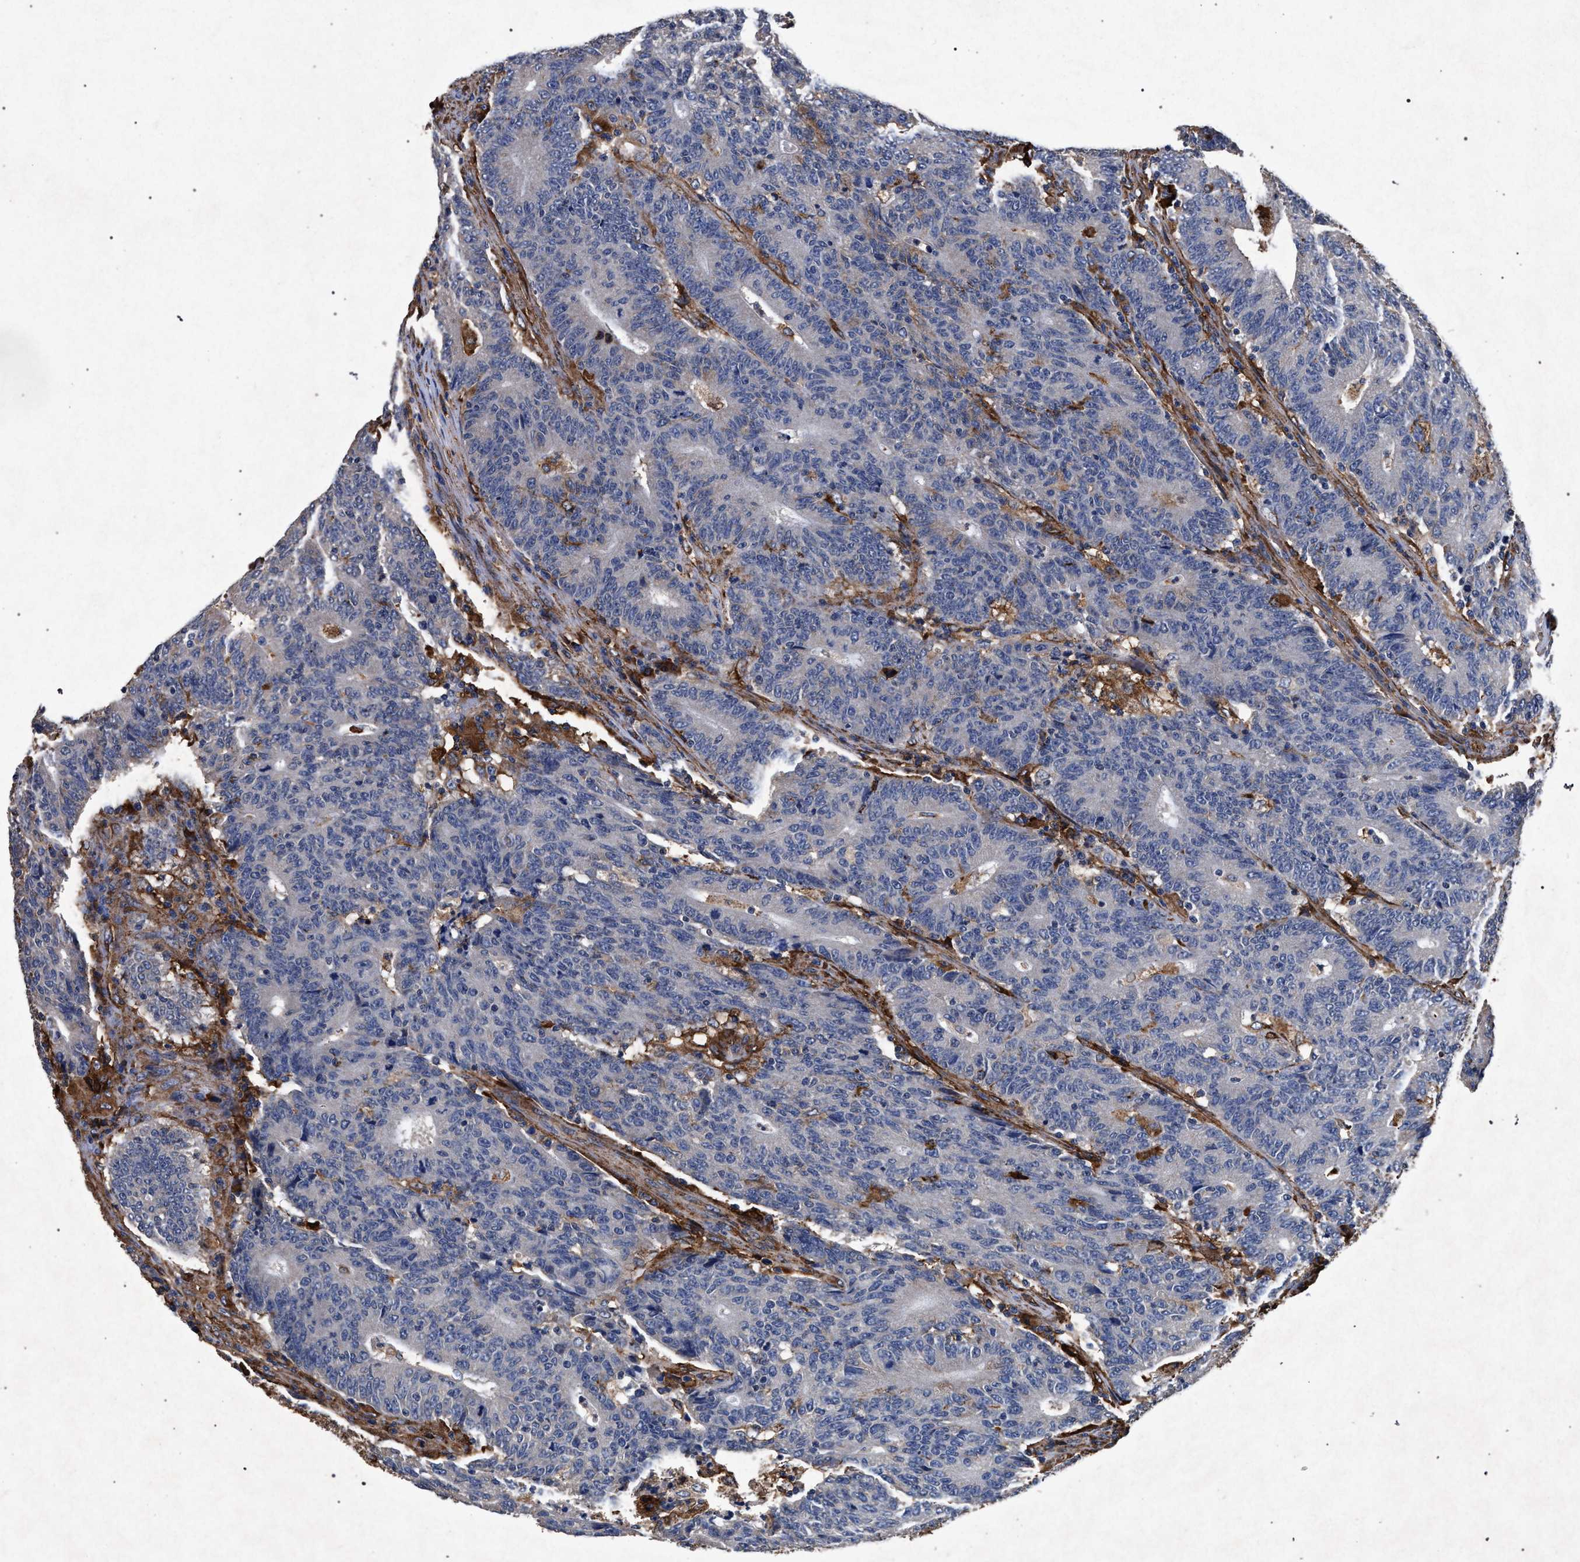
{"staining": {"intensity": "negative", "quantity": "none", "location": "none"}, "tissue": "colorectal cancer", "cell_type": "Tumor cells", "image_type": "cancer", "snomed": [{"axis": "morphology", "description": "Normal tissue, NOS"}, {"axis": "morphology", "description": "Adenocarcinoma, NOS"}, {"axis": "topography", "description": "Colon"}], "caption": "DAB (3,3'-diaminobenzidine) immunohistochemical staining of human colorectal cancer displays no significant staining in tumor cells. (Immunohistochemistry, brightfield microscopy, high magnification).", "gene": "MARCKS", "patient": {"sex": "female", "age": 75}}